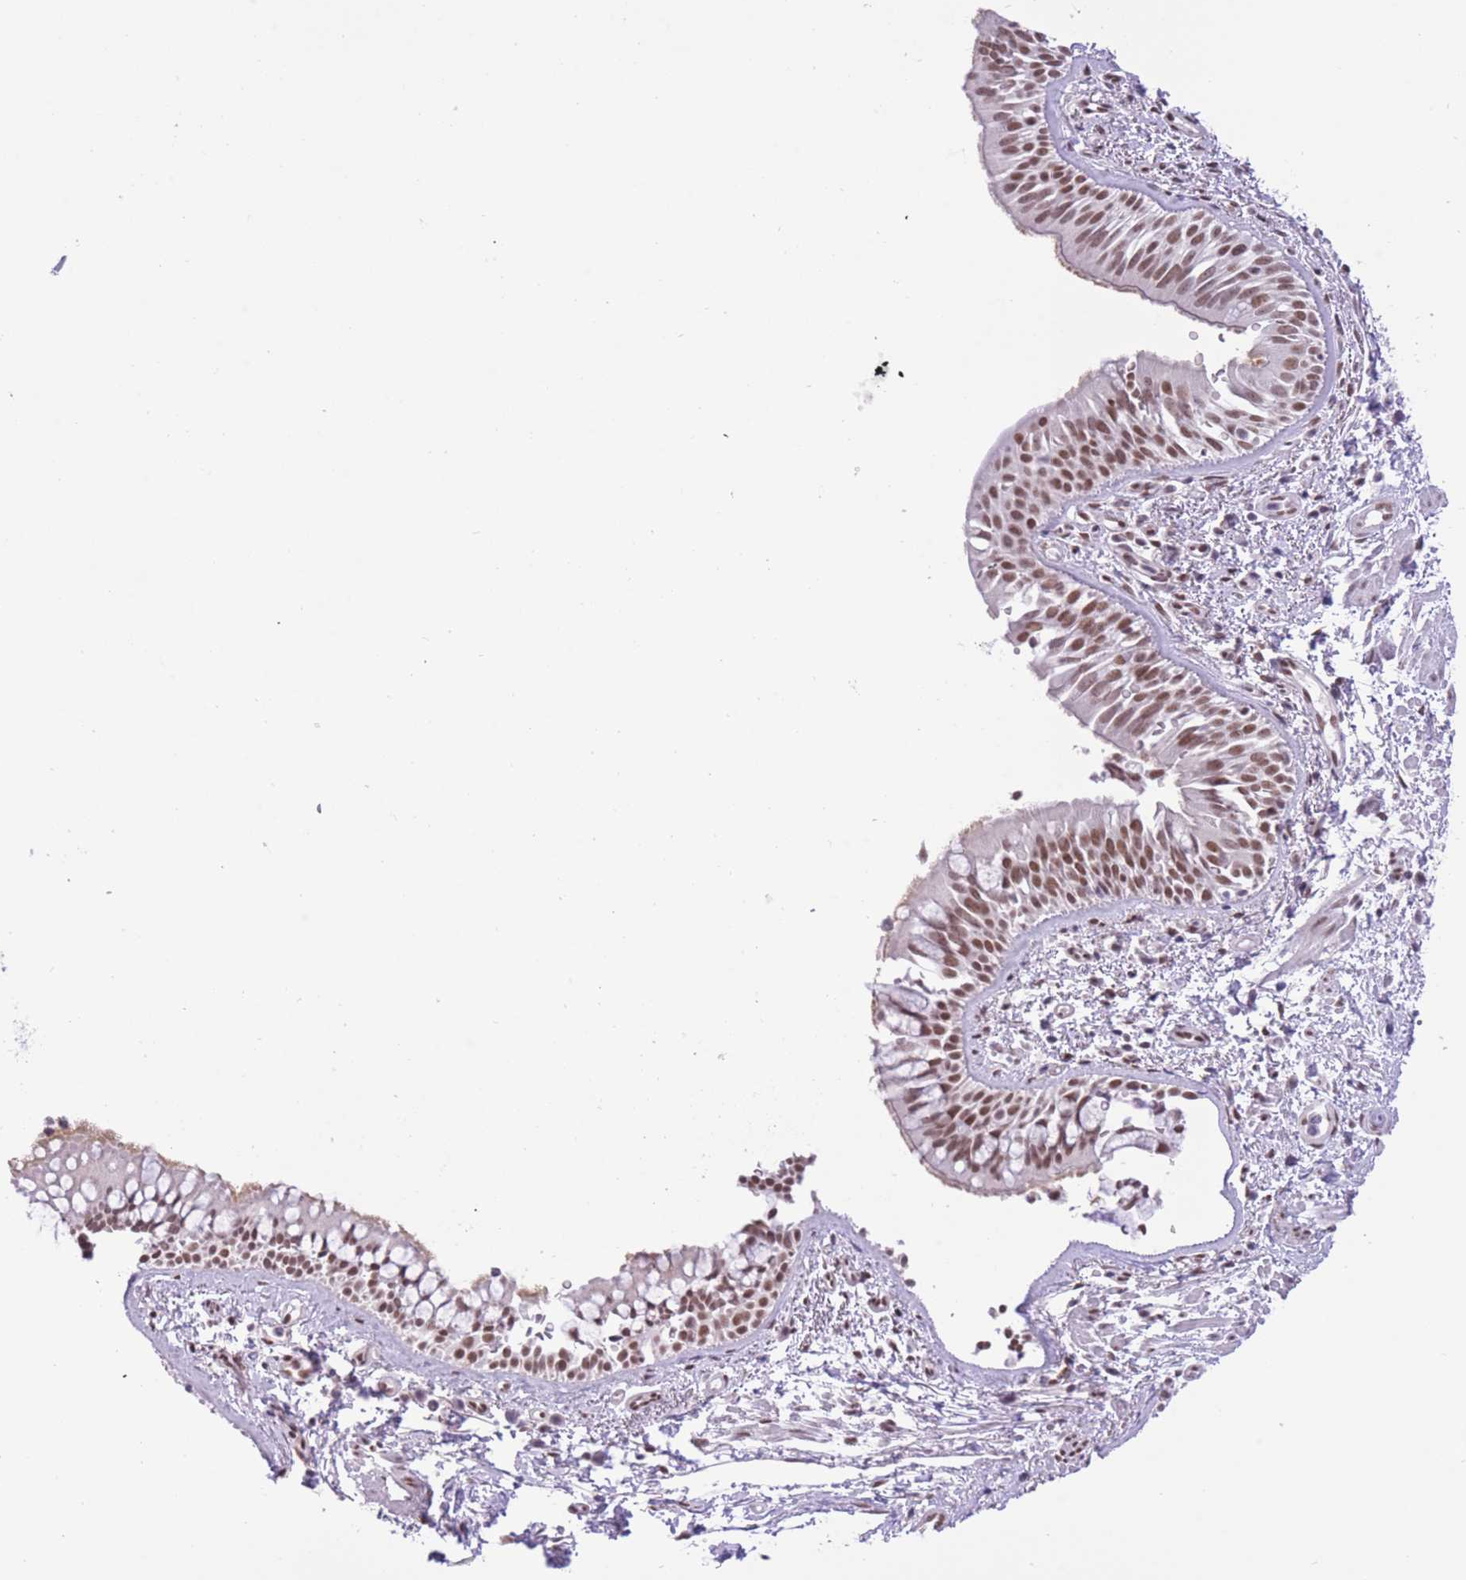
{"staining": {"intensity": "moderate", "quantity": ">75%", "location": "nuclear"}, "tissue": "bronchus", "cell_type": "Respiratory epithelial cells", "image_type": "normal", "snomed": [{"axis": "morphology", "description": "Normal tissue, NOS"}, {"axis": "topography", "description": "Lymph node"}, {"axis": "topography", "description": "Cartilage tissue"}, {"axis": "topography", "description": "Bronchus"}], "caption": "This photomicrograph exhibits IHC staining of unremarkable human bronchus, with medium moderate nuclear positivity in about >75% of respiratory epithelial cells.", "gene": "ZBED5", "patient": {"sex": "female", "age": 70}}